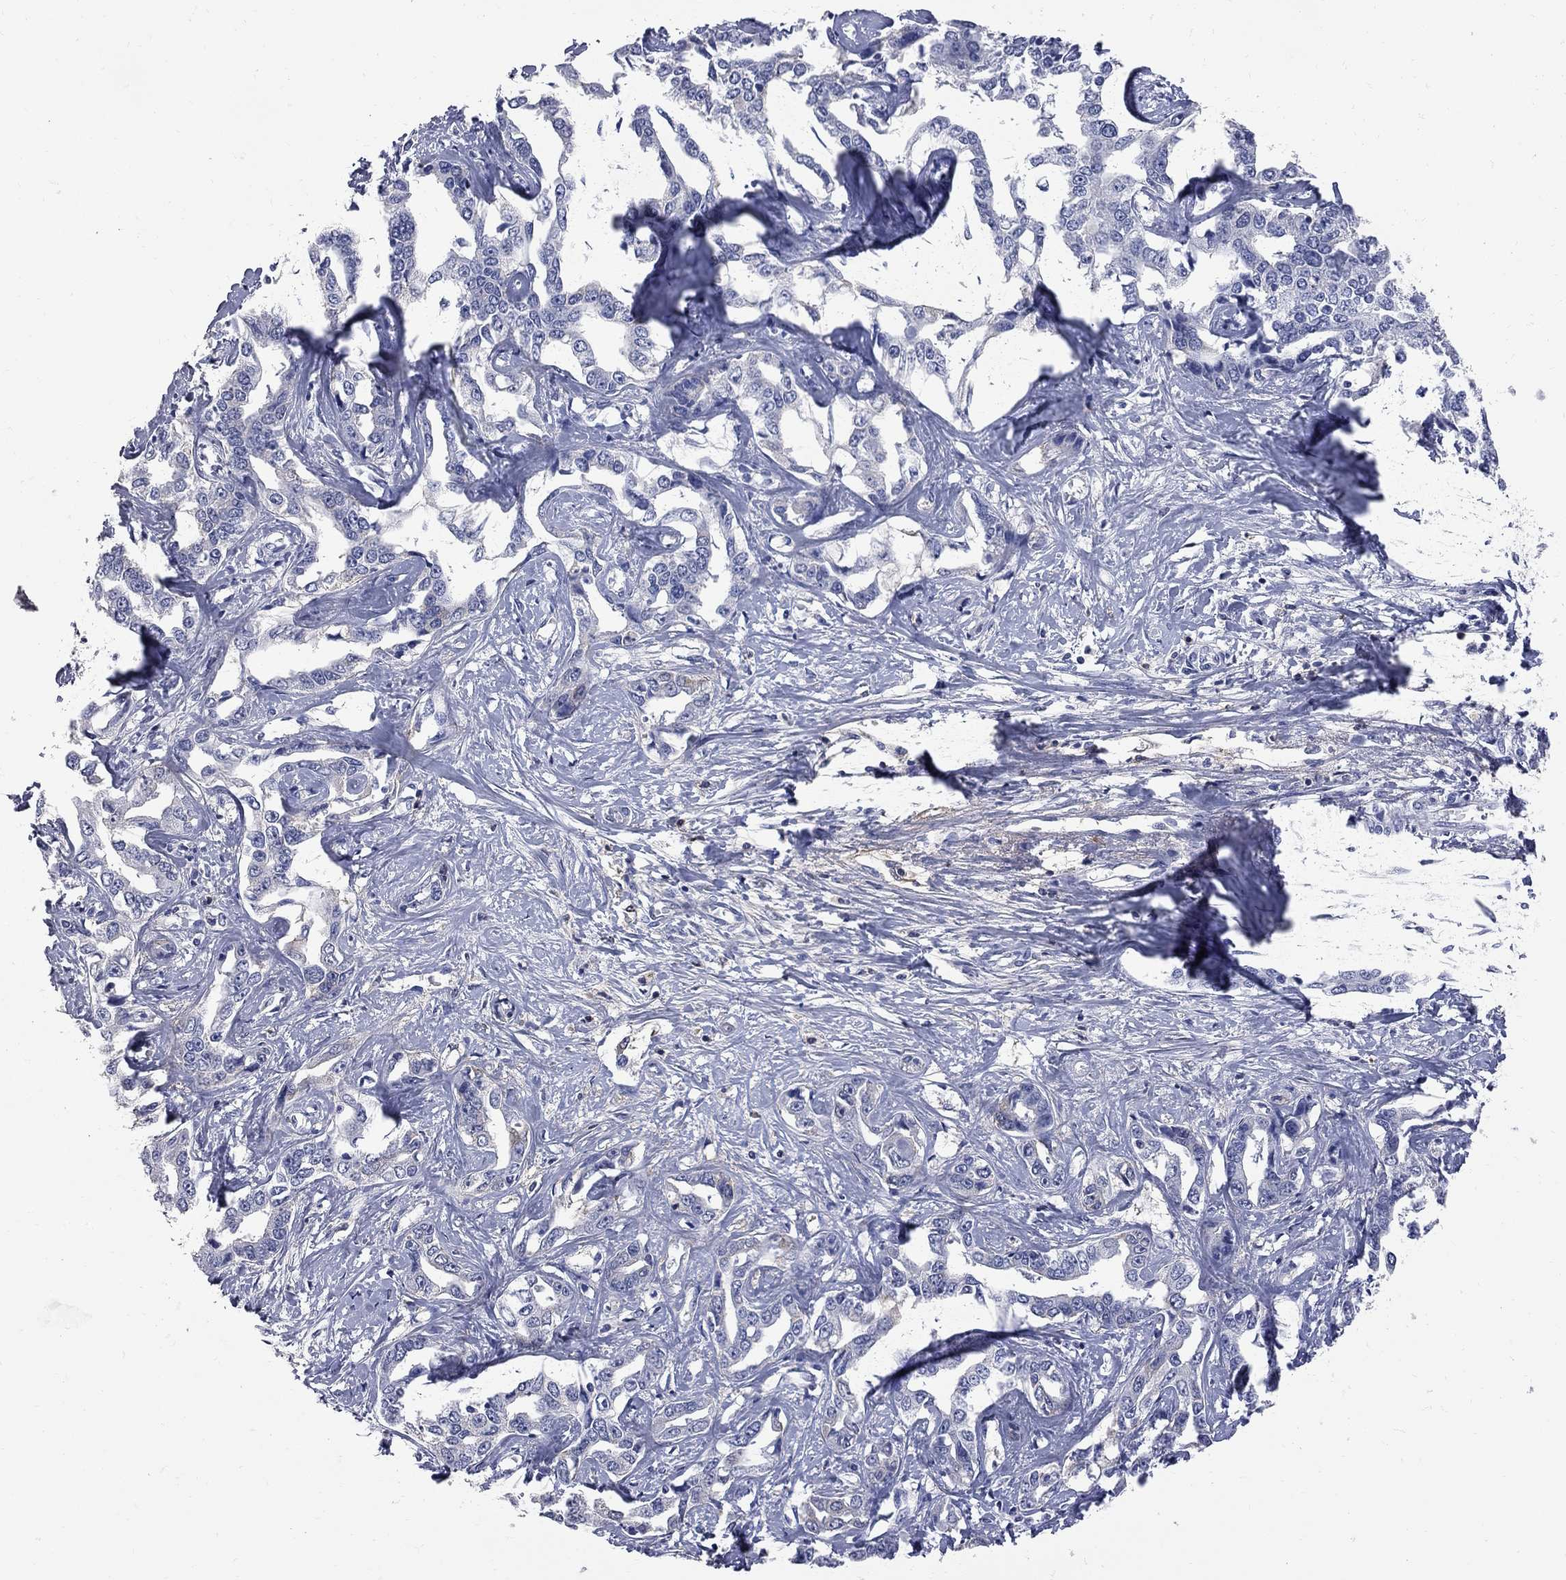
{"staining": {"intensity": "negative", "quantity": "none", "location": "none"}, "tissue": "liver cancer", "cell_type": "Tumor cells", "image_type": "cancer", "snomed": [{"axis": "morphology", "description": "Cholangiocarcinoma"}, {"axis": "topography", "description": "Liver"}], "caption": "The photomicrograph demonstrates no staining of tumor cells in liver cancer (cholangiocarcinoma).", "gene": "FAM221B", "patient": {"sex": "male", "age": 59}}